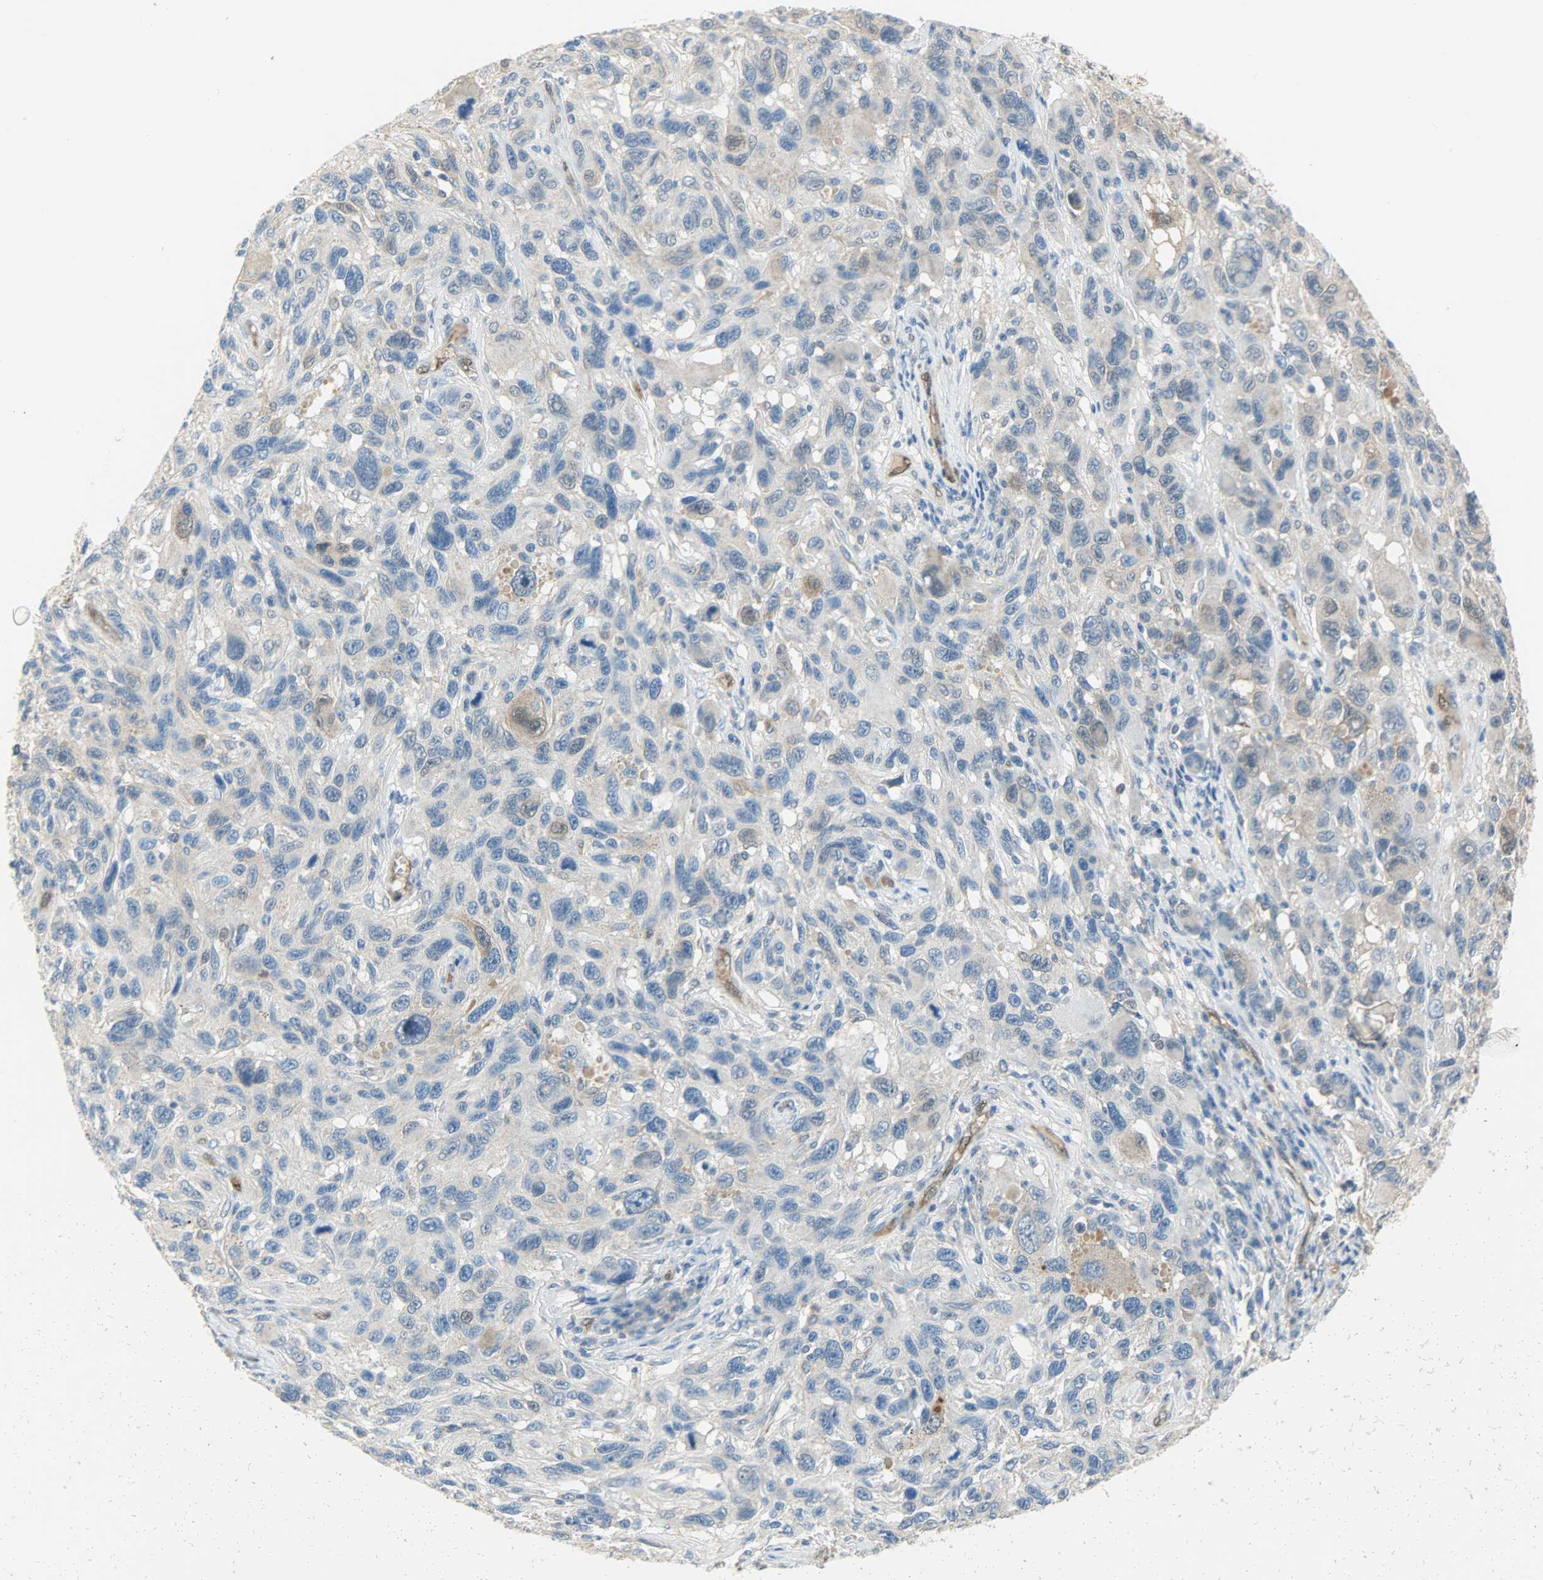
{"staining": {"intensity": "negative", "quantity": "none", "location": "none"}, "tissue": "melanoma", "cell_type": "Tumor cells", "image_type": "cancer", "snomed": [{"axis": "morphology", "description": "Malignant melanoma, NOS"}, {"axis": "topography", "description": "Skin"}], "caption": "Human melanoma stained for a protein using immunohistochemistry (IHC) displays no staining in tumor cells.", "gene": "FKBP1A", "patient": {"sex": "male", "age": 53}}